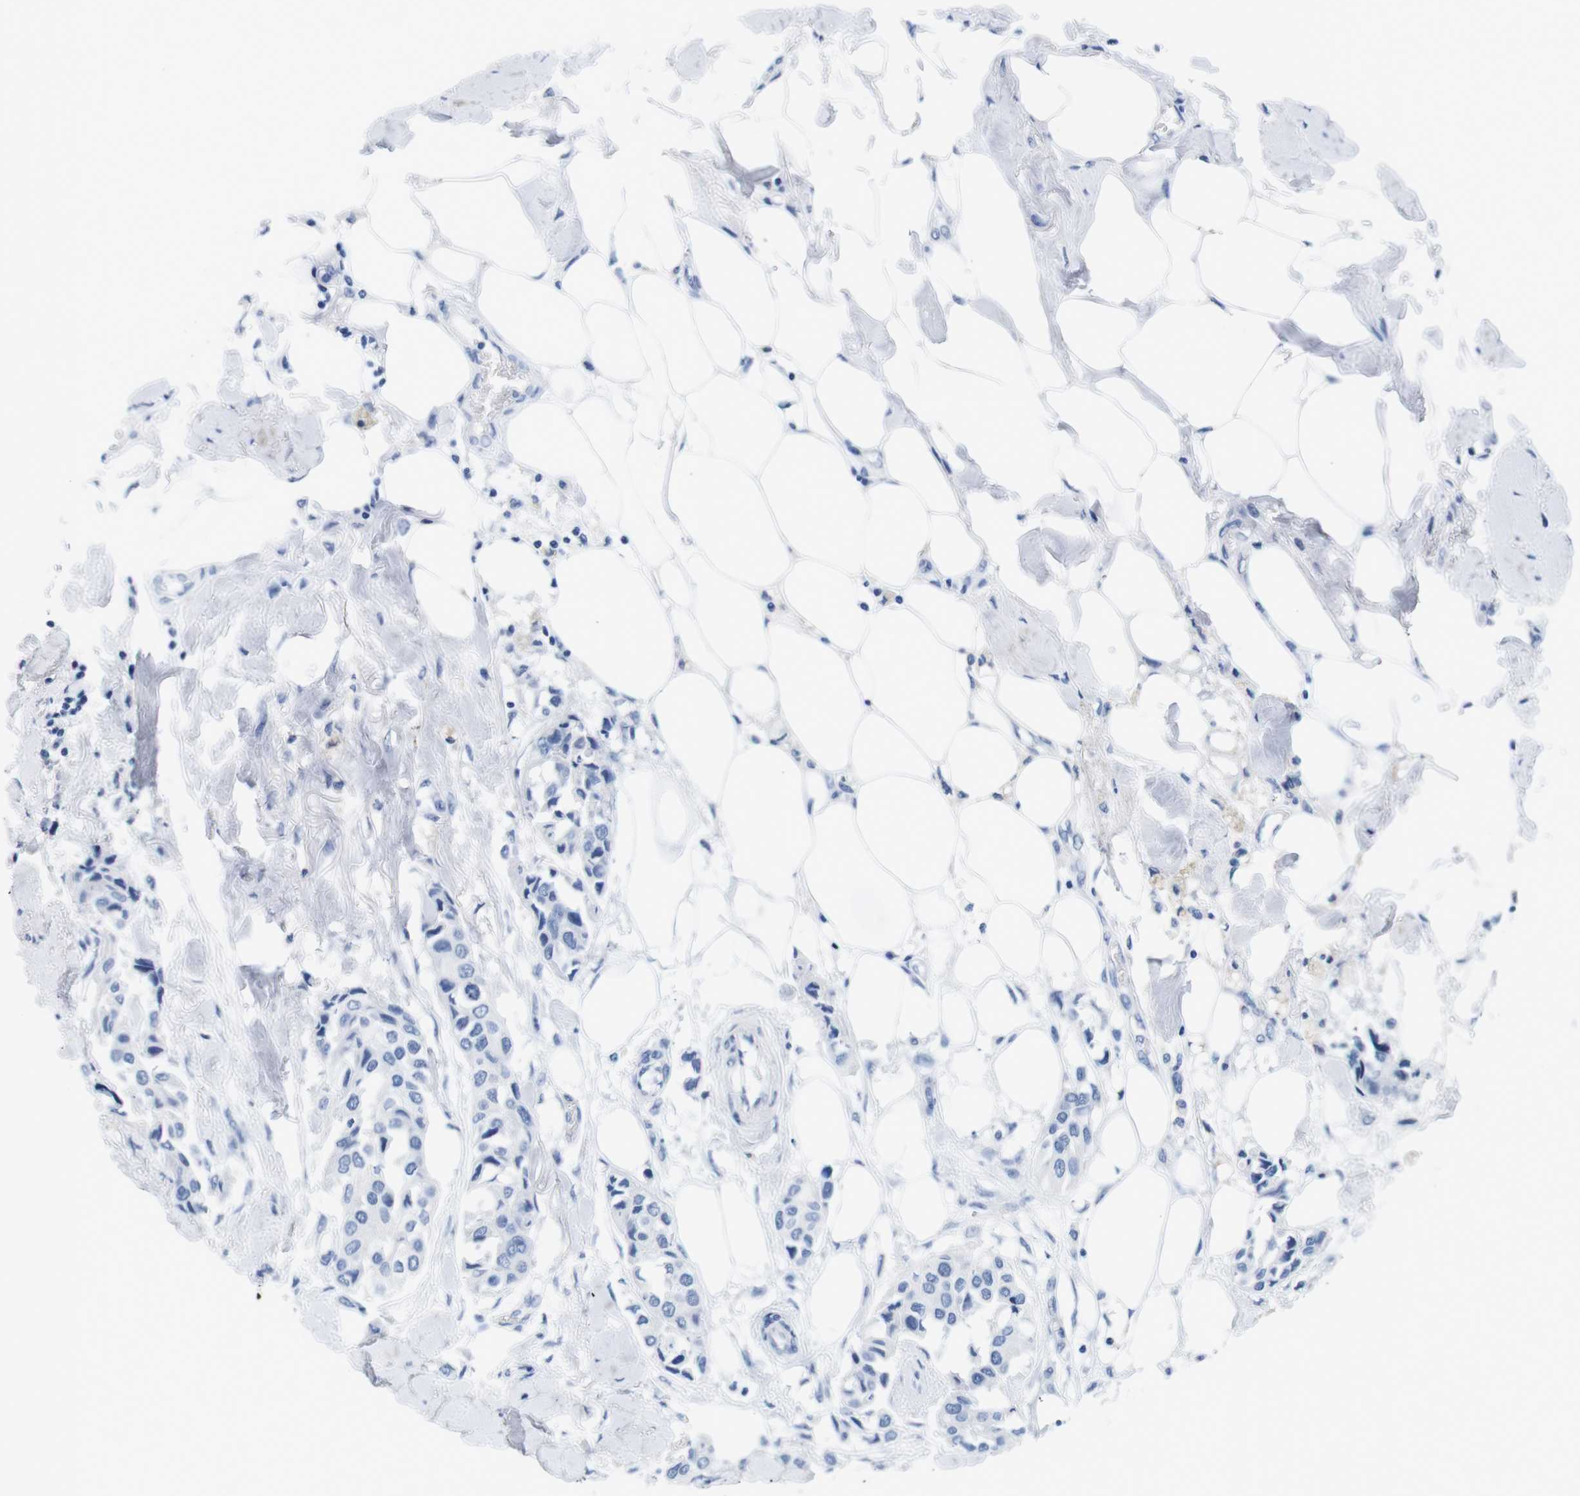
{"staining": {"intensity": "negative", "quantity": "none", "location": "none"}, "tissue": "breast cancer", "cell_type": "Tumor cells", "image_type": "cancer", "snomed": [{"axis": "morphology", "description": "Duct carcinoma"}, {"axis": "topography", "description": "Breast"}], "caption": "Breast cancer was stained to show a protein in brown. There is no significant staining in tumor cells. (DAB (3,3'-diaminobenzidine) immunohistochemistry (IHC), high magnification).", "gene": "MAP6", "patient": {"sex": "female", "age": 80}}